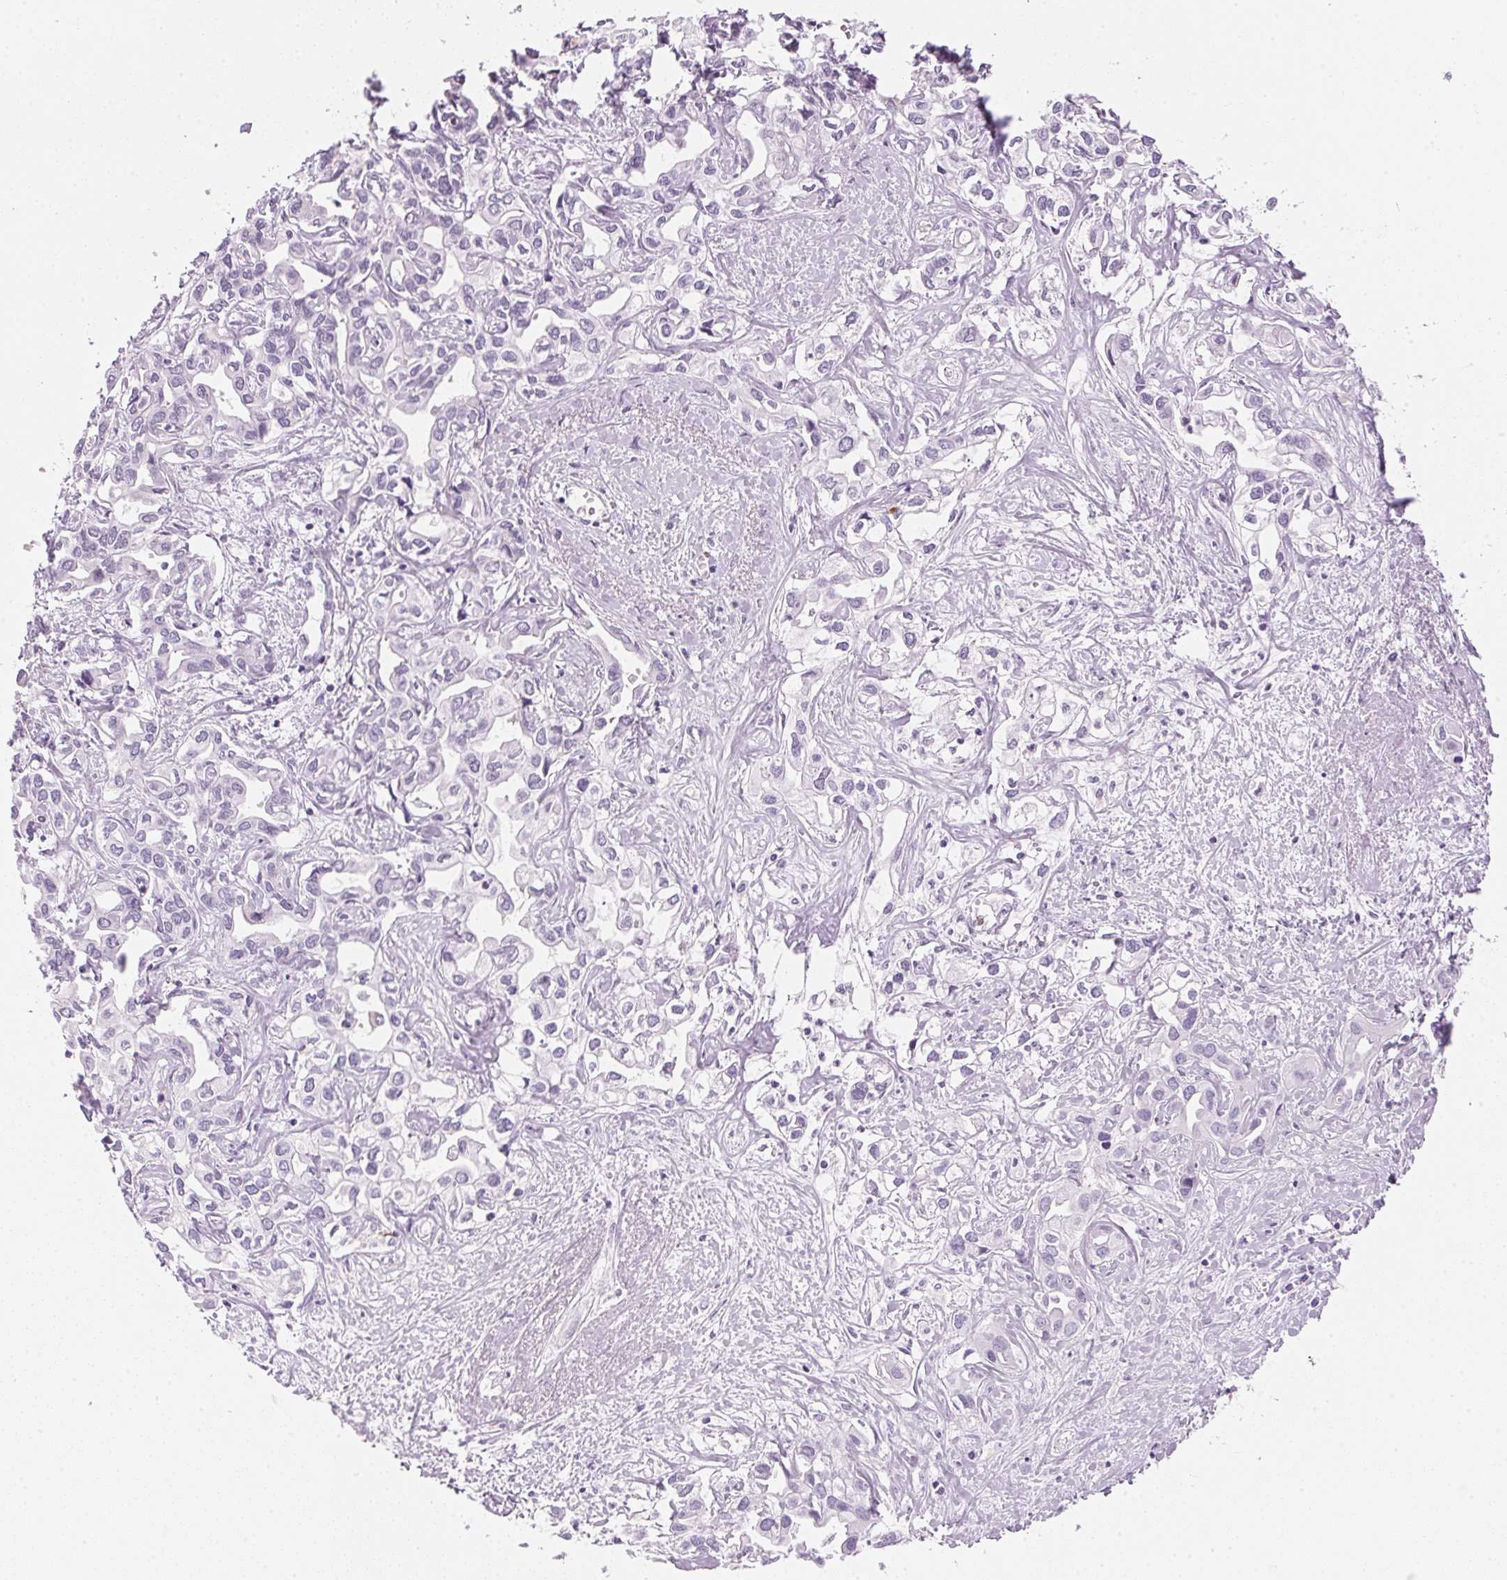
{"staining": {"intensity": "negative", "quantity": "none", "location": "none"}, "tissue": "liver cancer", "cell_type": "Tumor cells", "image_type": "cancer", "snomed": [{"axis": "morphology", "description": "Cholangiocarcinoma"}, {"axis": "topography", "description": "Liver"}], "caption": "There is no significant positivity in tumor cells of cholangiocarcinoma (liver).", "gene": "IGFBP1", "patient": {"sex": "female", "age": 64}}